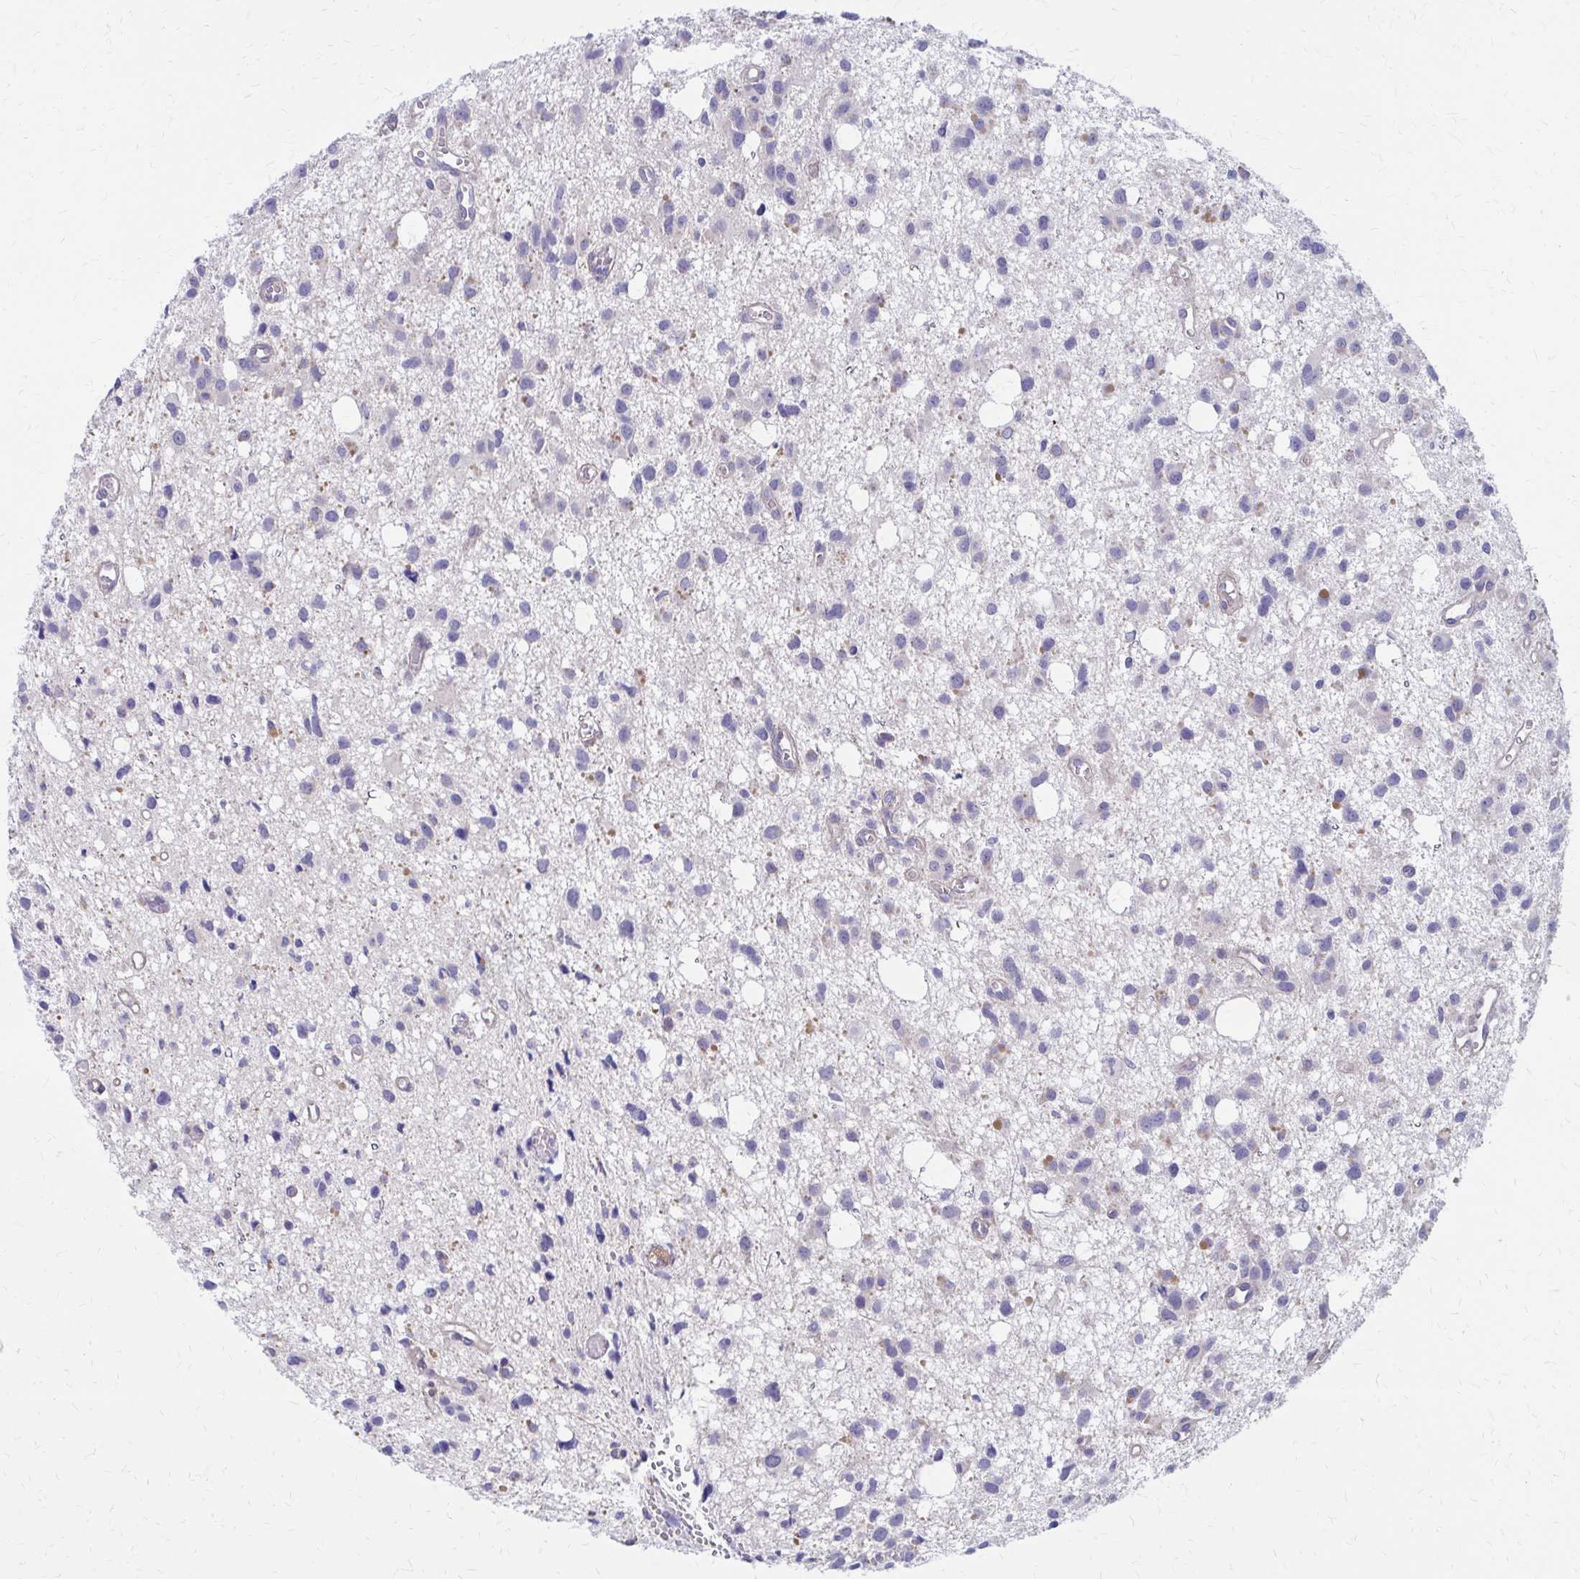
{"staining": {"intensity": "negative", "quantity": "none", "location": "none"}, "tissue": "glioma", "cell_type": "Tumor cells", "image_type": "cancer", "snomed": [{"axis": "morphology", "description": "Glioma, malignant, High grade"}, {"axis": "topography", "description": "Brain"}], "caption": "Human glioma stained for a protein using IHC demonstrates no staining in tumor cells.", "gene": "GLYATL2", "patient": {"sex": "male", "age": 23}}